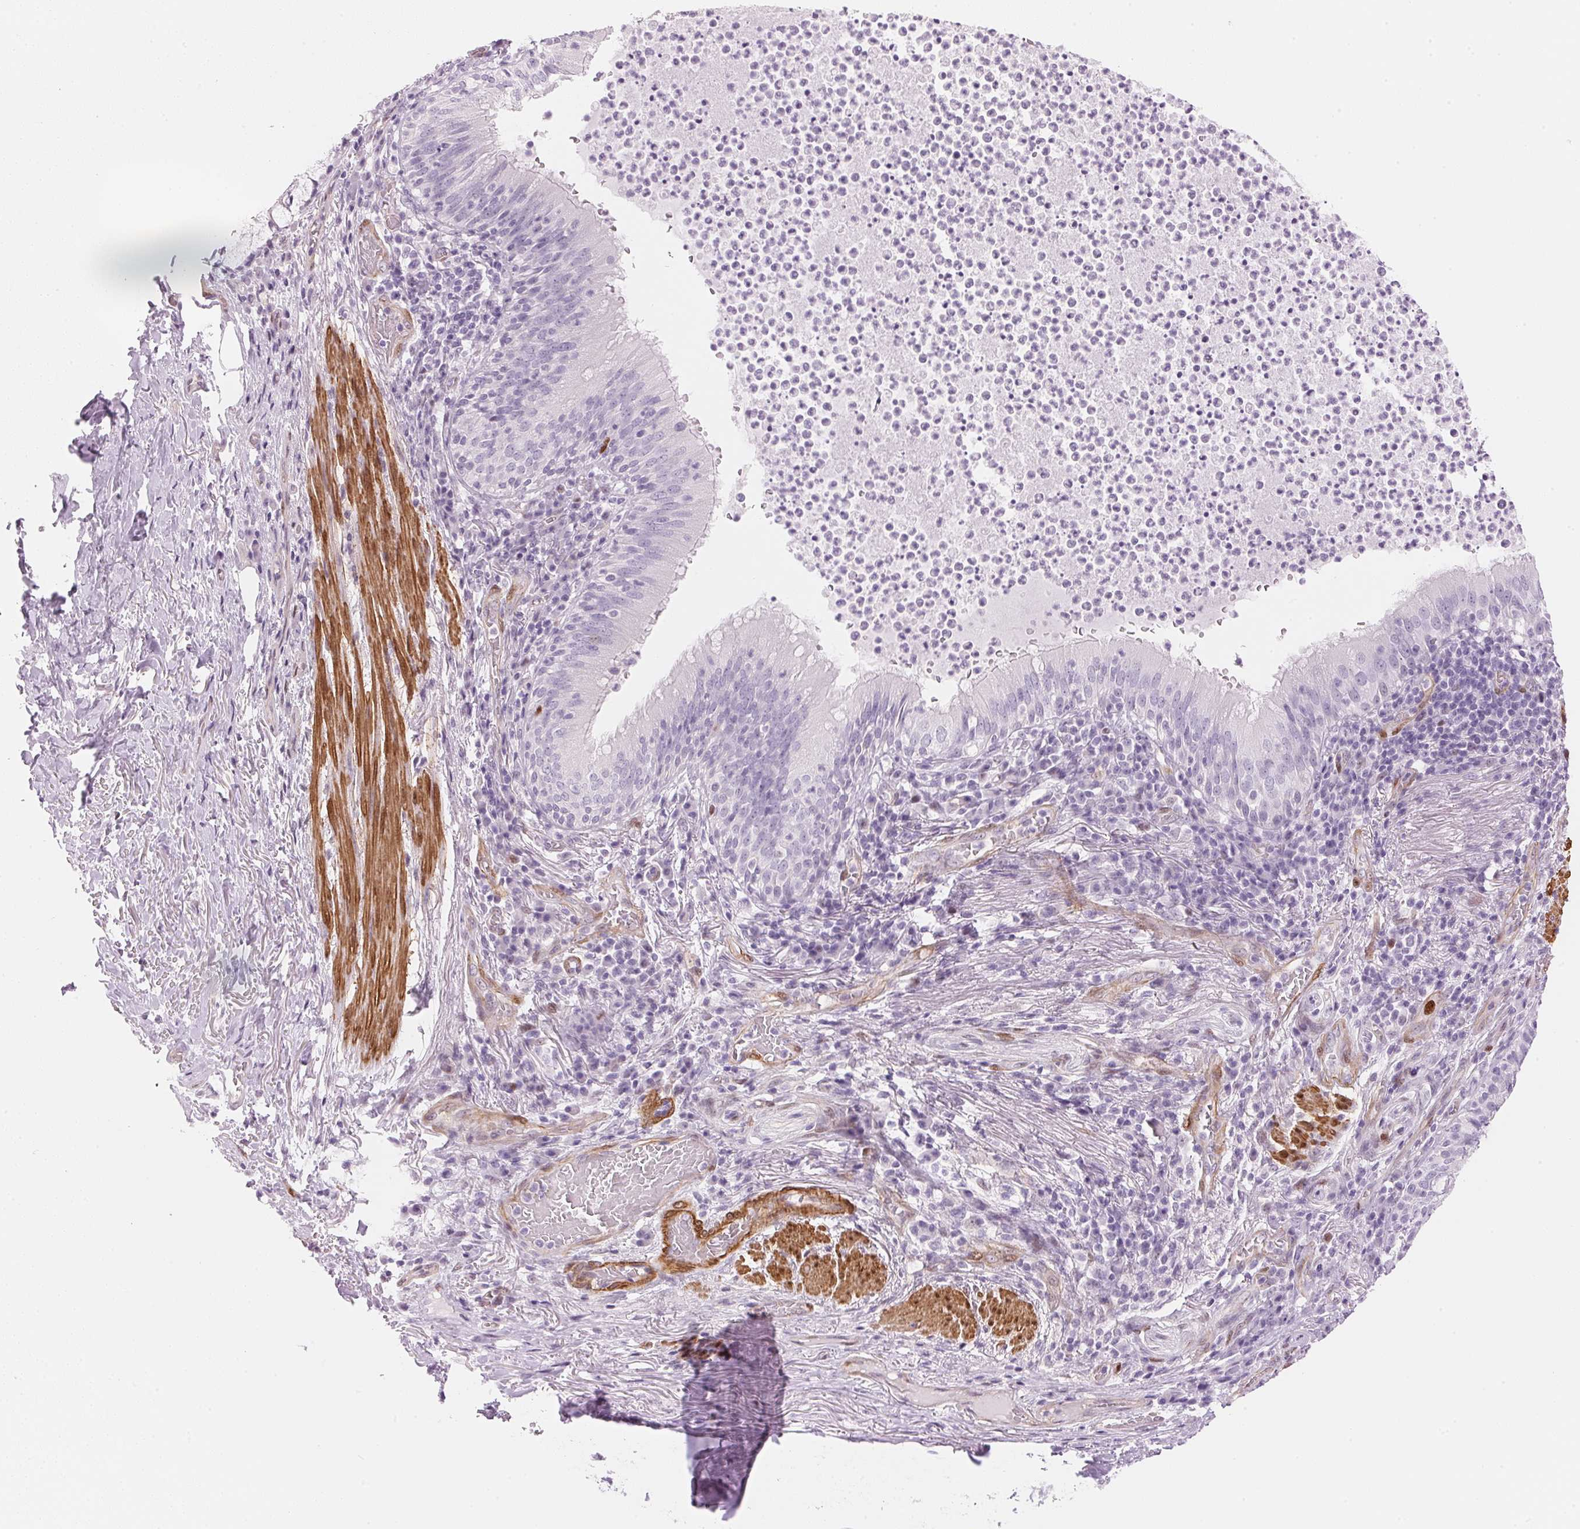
{"staining": {"intensity": "negative", "quantity": "none", "location": "none"}, "tissue": "bronchus", "cell_type": "Respiratory epithelial cells", "image_type": "normal", "snomed": [{"axis": "morphology", "description": "Normal tissue, NOS"}, {"axis": "topography", "description": "Lymph node"}, {"axis": "topography", "description": "Bronchus"}], "caption": "The immunohistochemistry (IHC) histopathology image has no significant staining in respiratory epithelial cells of bronchus.", "gene": "SMTN", "patient": {"sex": "male", "age": 56}}